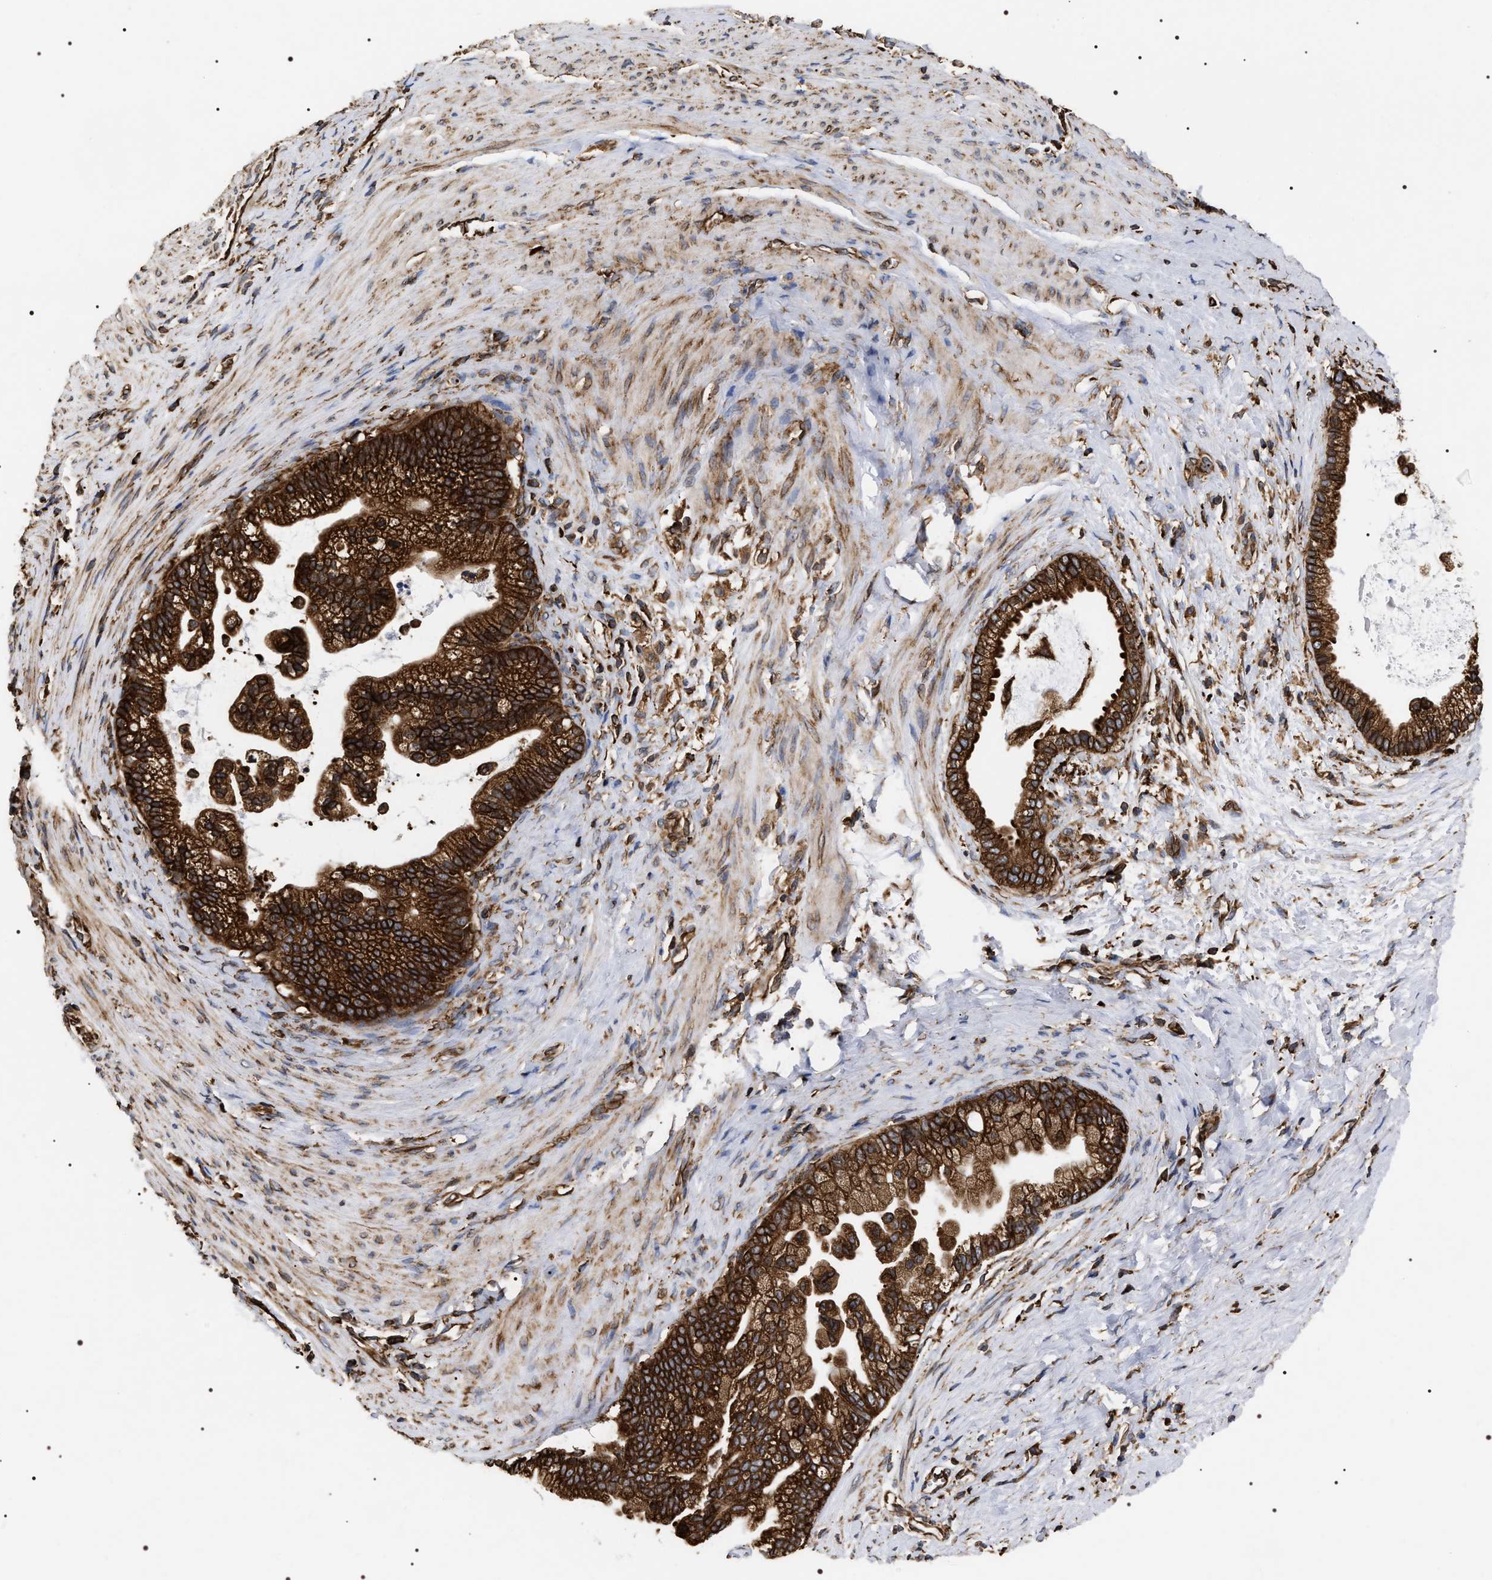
{"staining": {"intensity": "strong", "quantity": ">75%", "location": "cytoplasmic/membranous"}, "tissue": "pancreatic cancer", "cell_type": "Tumor cells", "image_type": "cancer", "snomed": [{"axis": "morphology", "description": "Adenocarcinoma, NOS"}, {"axis": "topography", "description": "Pancreas"}], "caption": "Immunohistochemistry of human pancreatic cancer (adenocarcinoma) displays high levels of strong cytoplasmic/membranous positivity in about >75% of tumor cells.", "gene": "SERBP1", "patient": {"sex": "male", "age": 69}}